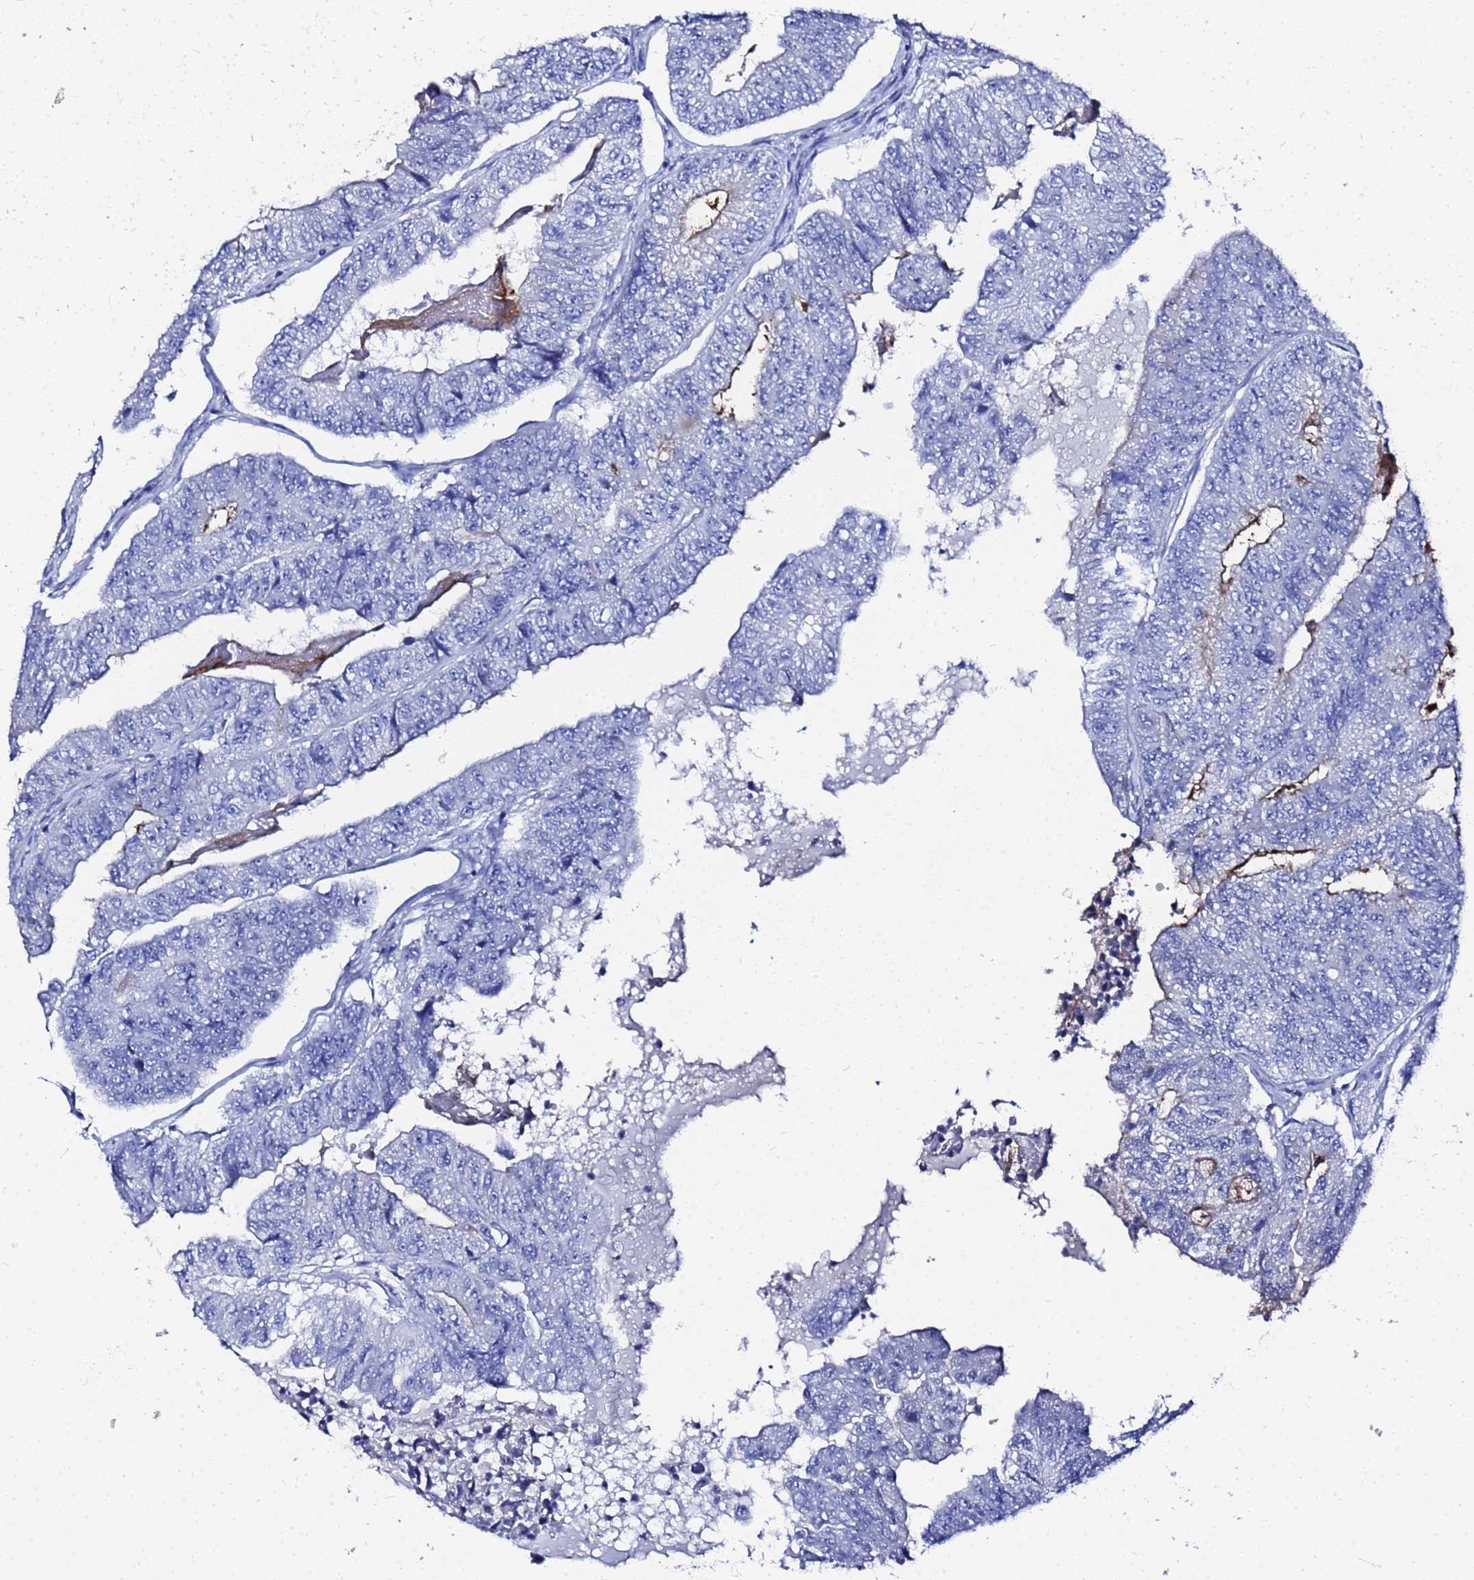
{"staining": {"intensity": "negative", "quantity": "none", "location": "none"}, "tissue": "colorectal cancer", "cell_type": "Tumor cells", "image_type": "cancer", "snomed": [{"axis": "morphology", "description": "Adenocarcinoma, NOS"}, {"axis": "topography", "description": "Colon"}], "caption": "Human adenocarcinoma (colorectal) stained for a protein using immunohistochemistry (IHC) shows no positivity in tumor cells.", "gene": "GGT1", "patient": {"sex": "female", "age": 67}}